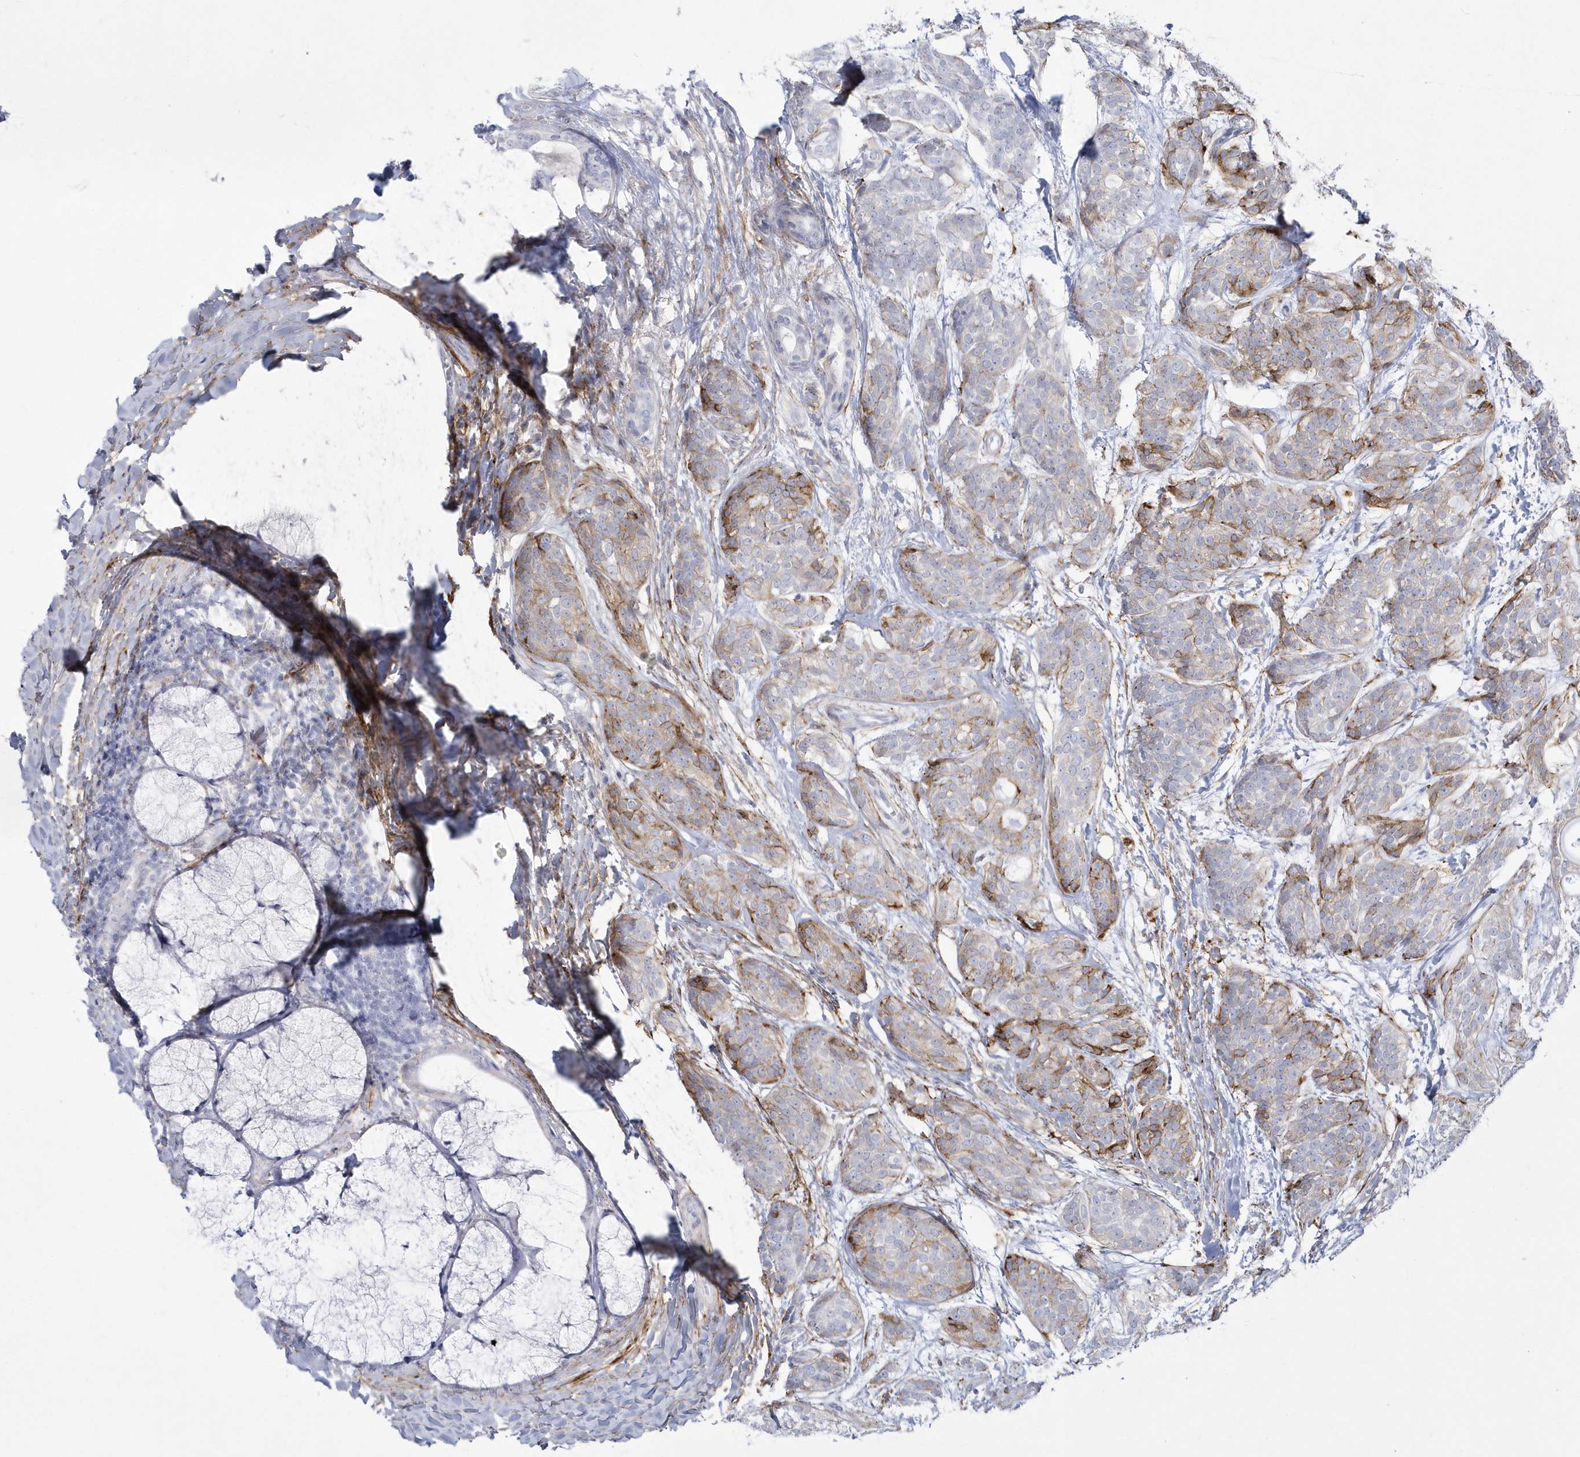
{"staining": {"intensity": "moderate", "quantity": "<25%", "location": "cytoplasmic/membranous"}, "tissue": "head and neck cancer", "cell_type": "Tumor cells", "image_type": "cancer", "snomed": [{"axis": "morphology", "description": "Adenocarcinoma, NOS"}, {"axis": "topography", "description": "Head-Neck"}], "caption": "An image of human head and neck adenocarcinoma stained for a protein shows moderate cytoplasmic/membranous brown staining in tumor cells.", "gene": "WDR27", "patient": {"sex": "male", "age": 66}}